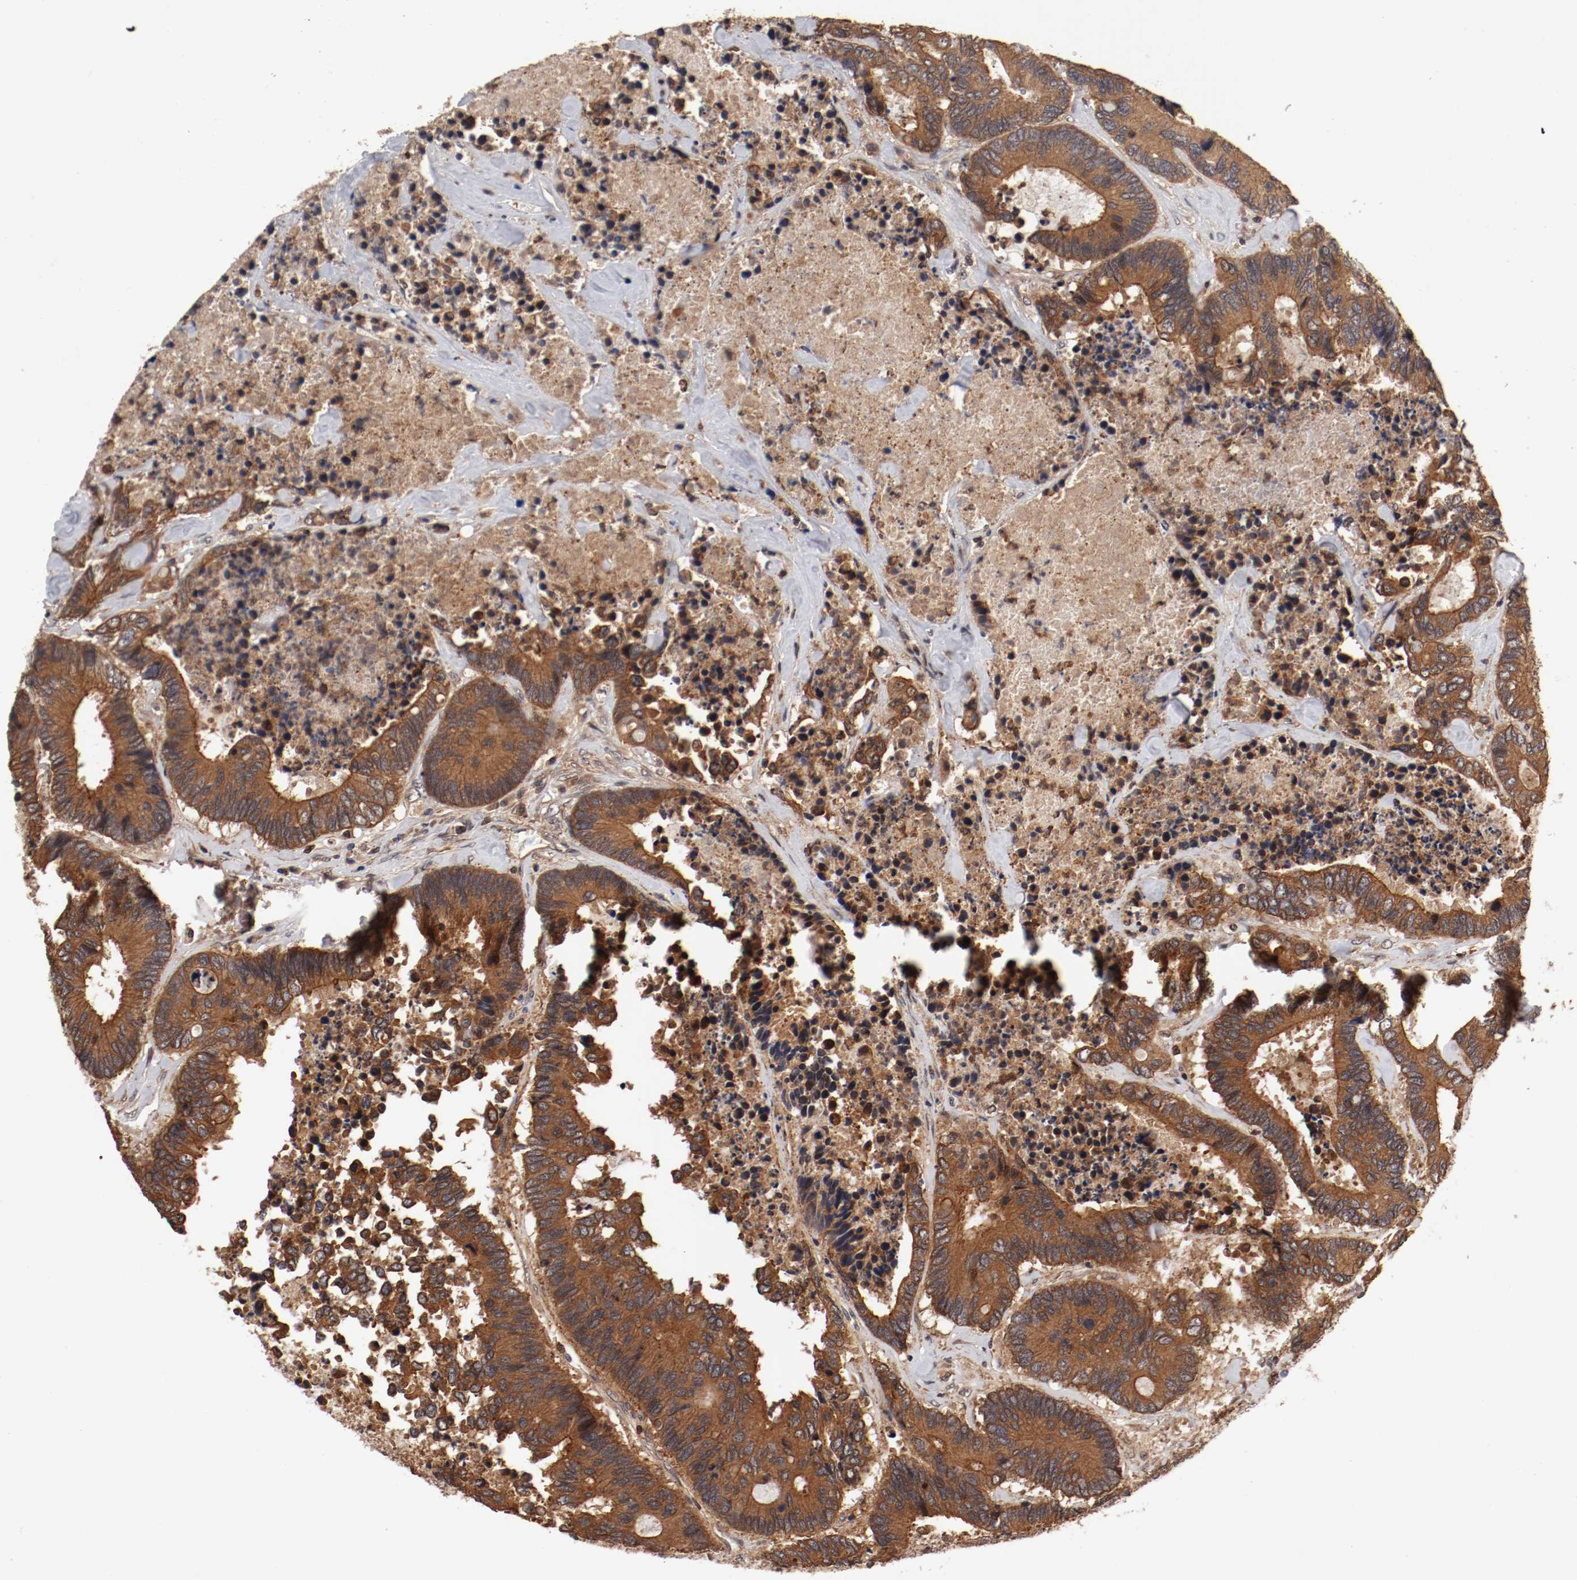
{"staining": {"intensity": "moderate", "quantity": ">75%", "location": "cytoplasmic/membranous"}, "tissue": "colorectal cancer", "cell_type": "Tumor cells", "image_type": "cancer", "snomed": [{"axis": "morphology", "description": "Adenocarcinoma, NOS"}, {"axis": "topography", "description": "Rectum"}], "caption": "This micrograph exhibits IHC staining of colorectal cancer (adenocarcinoma), with medium moderate cytoplasmic/membranous positivity in approximately >75% of tumor cells.", "gene": "GUF1", "patient": {"sex": "male", "age": 55}}